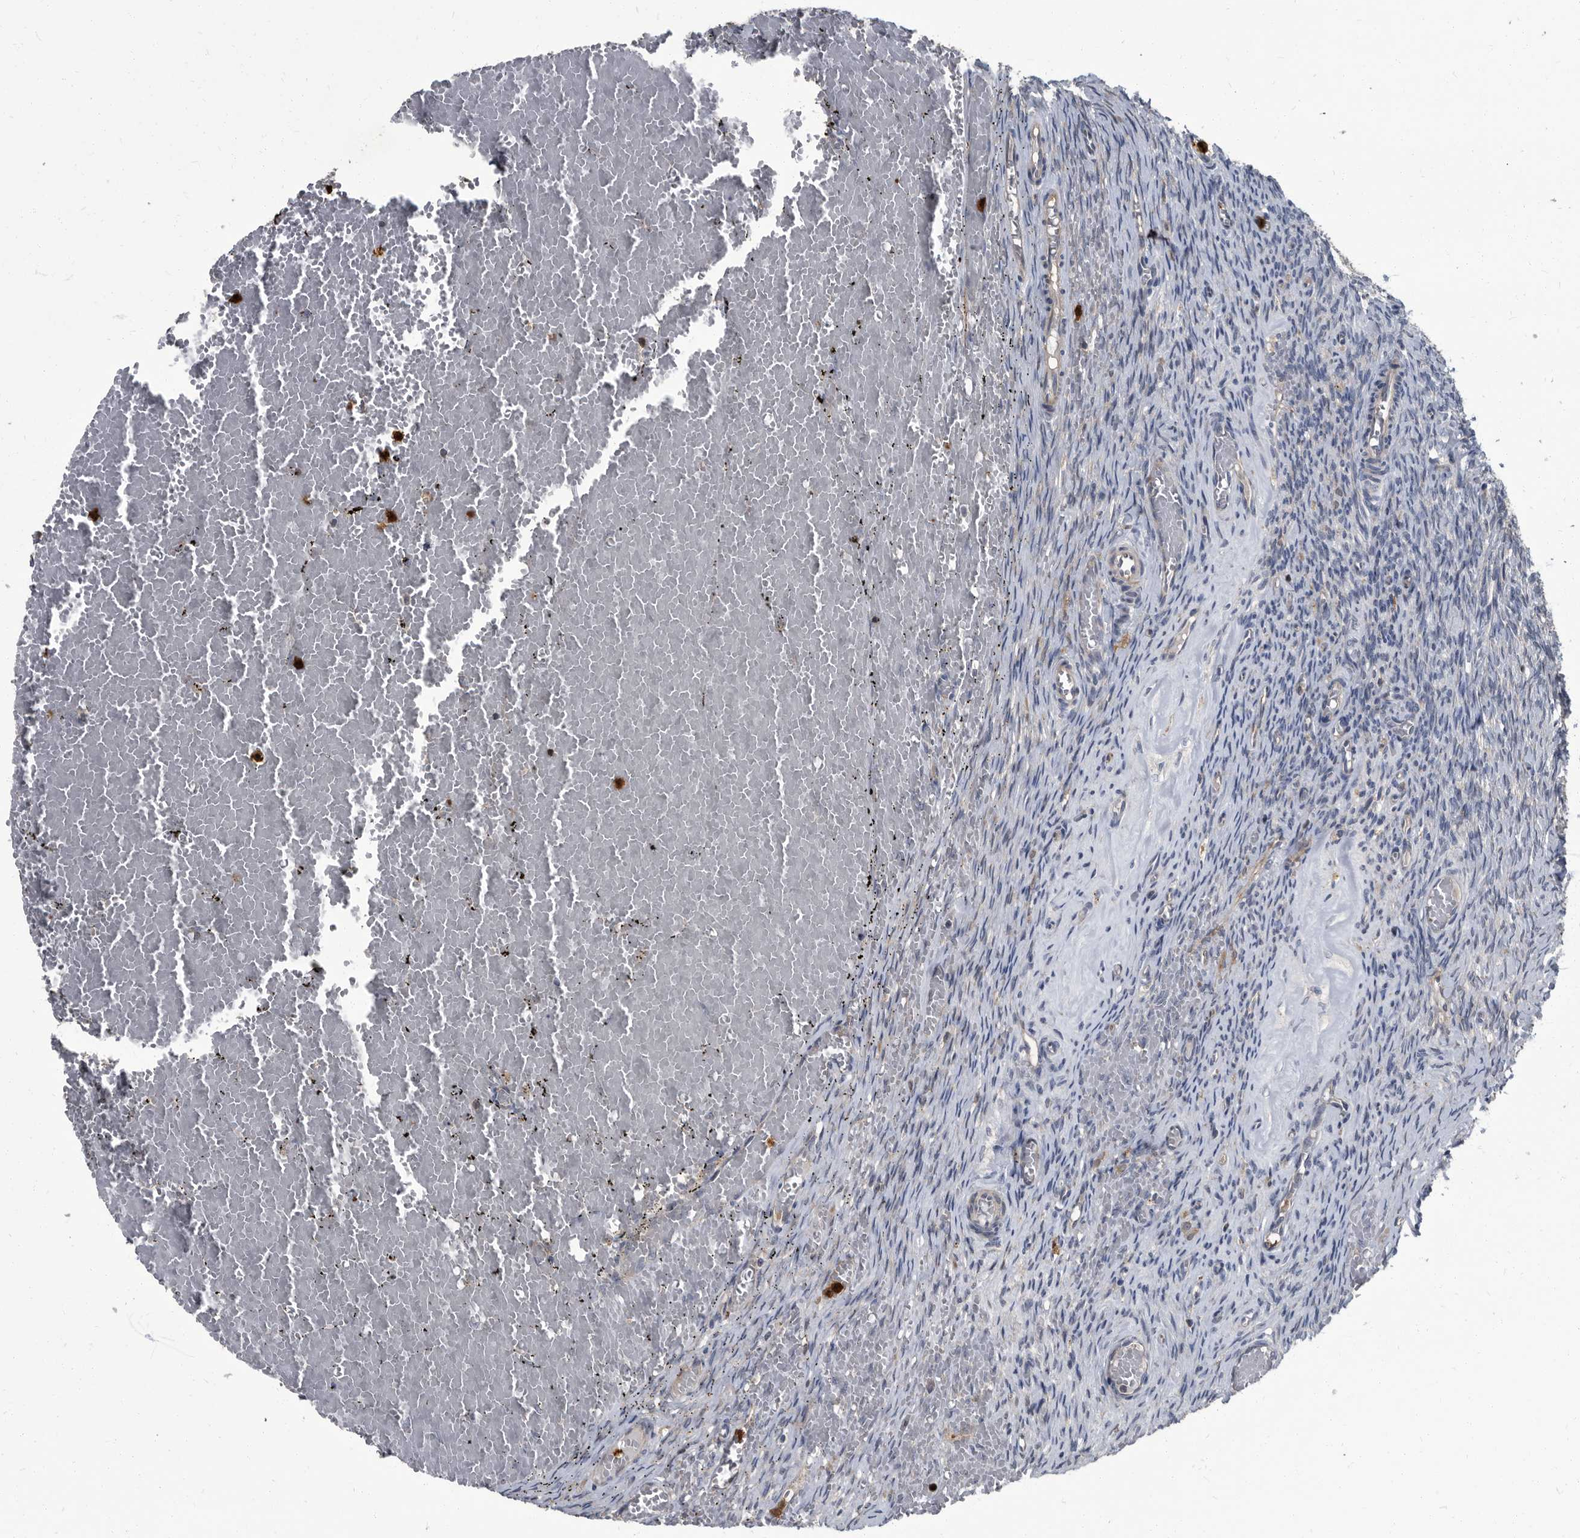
{"staining": {"intensity": "moderate", "quantity": ">75%", "location": "cytoplasmic/membranous"}, "tissue": "ovary", "cell_type": "Follicle cells", "image_type": "normal", "snomed": [{"axis": "morphology", "description": "Adenocarcinoma, NOS"}, {"axis": "topography", "description": "Endometrium"}], "caption": "Protein analysis of normal ovary displays moderate cytoplasmic/membranous positivity in about >75% of follicle cells.", "gene": "CDV3", "patient": {"sex": "female", "age": 32}}